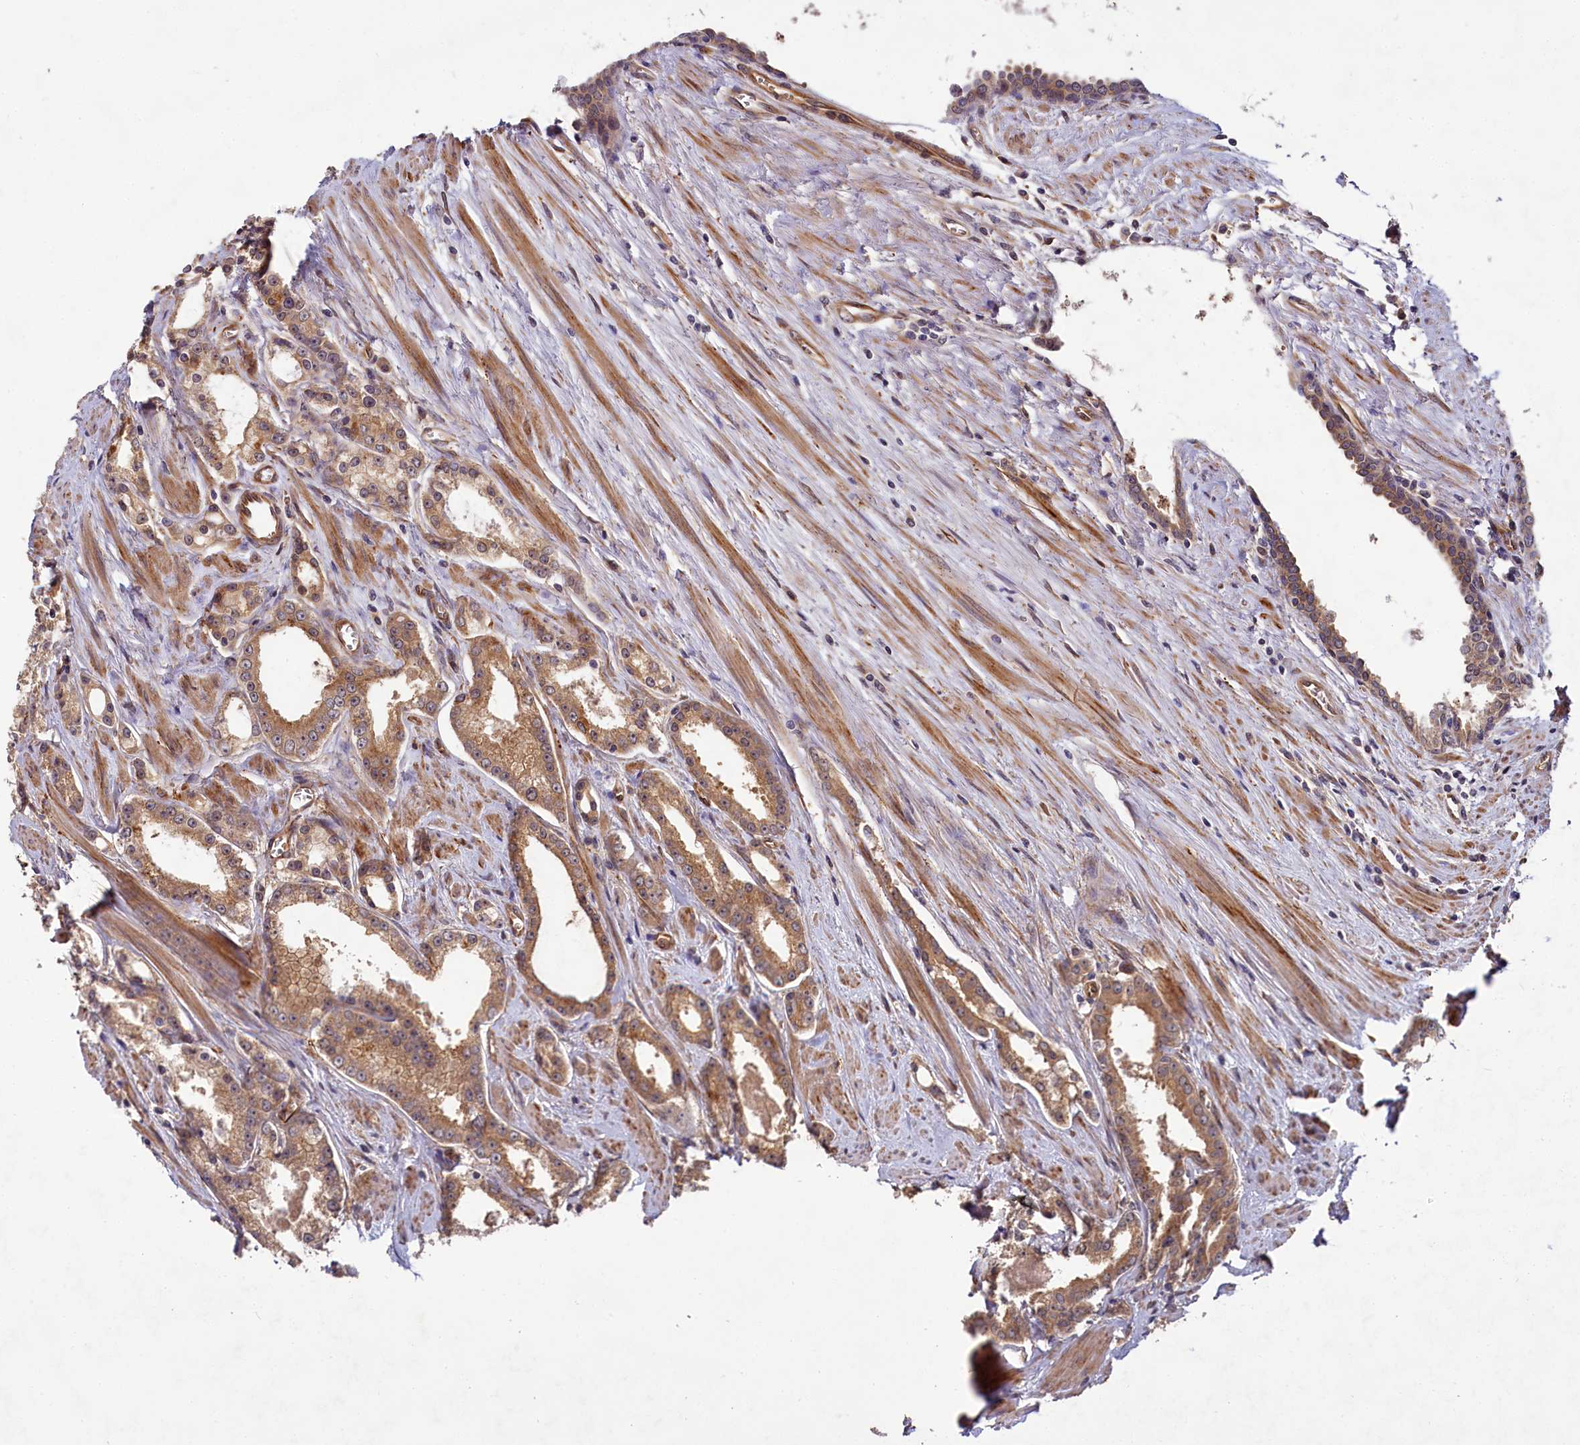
{"staining": {"intensity": "moderate", "quantity": ">75%", "location": "cytoplasmic/membranous"}, "tissue": "prostate cancer", "cell_type": "Tumor cells", "image_type": "cancer", "snomed": [{"axis": "morphology", "description": "Adenocarcinoma, Low grade"}, {"axis": "topography", "description": "Prostate and seminal vesicle, NOS"}], "caption": "Immunohistochemical staining of prostate cancer (adenocarcinoma (low-grade)) exhibits medium levels of moderate cytoplasmic/membranous protein expression in about >75% of tumor cells. The staining is performed using DAB brown chromogen to label protein expression. The nuclei are counter-stained blue using hematoxylin.", "gene": "PKN2", "patient": {"sex": "male", "age": 60}}